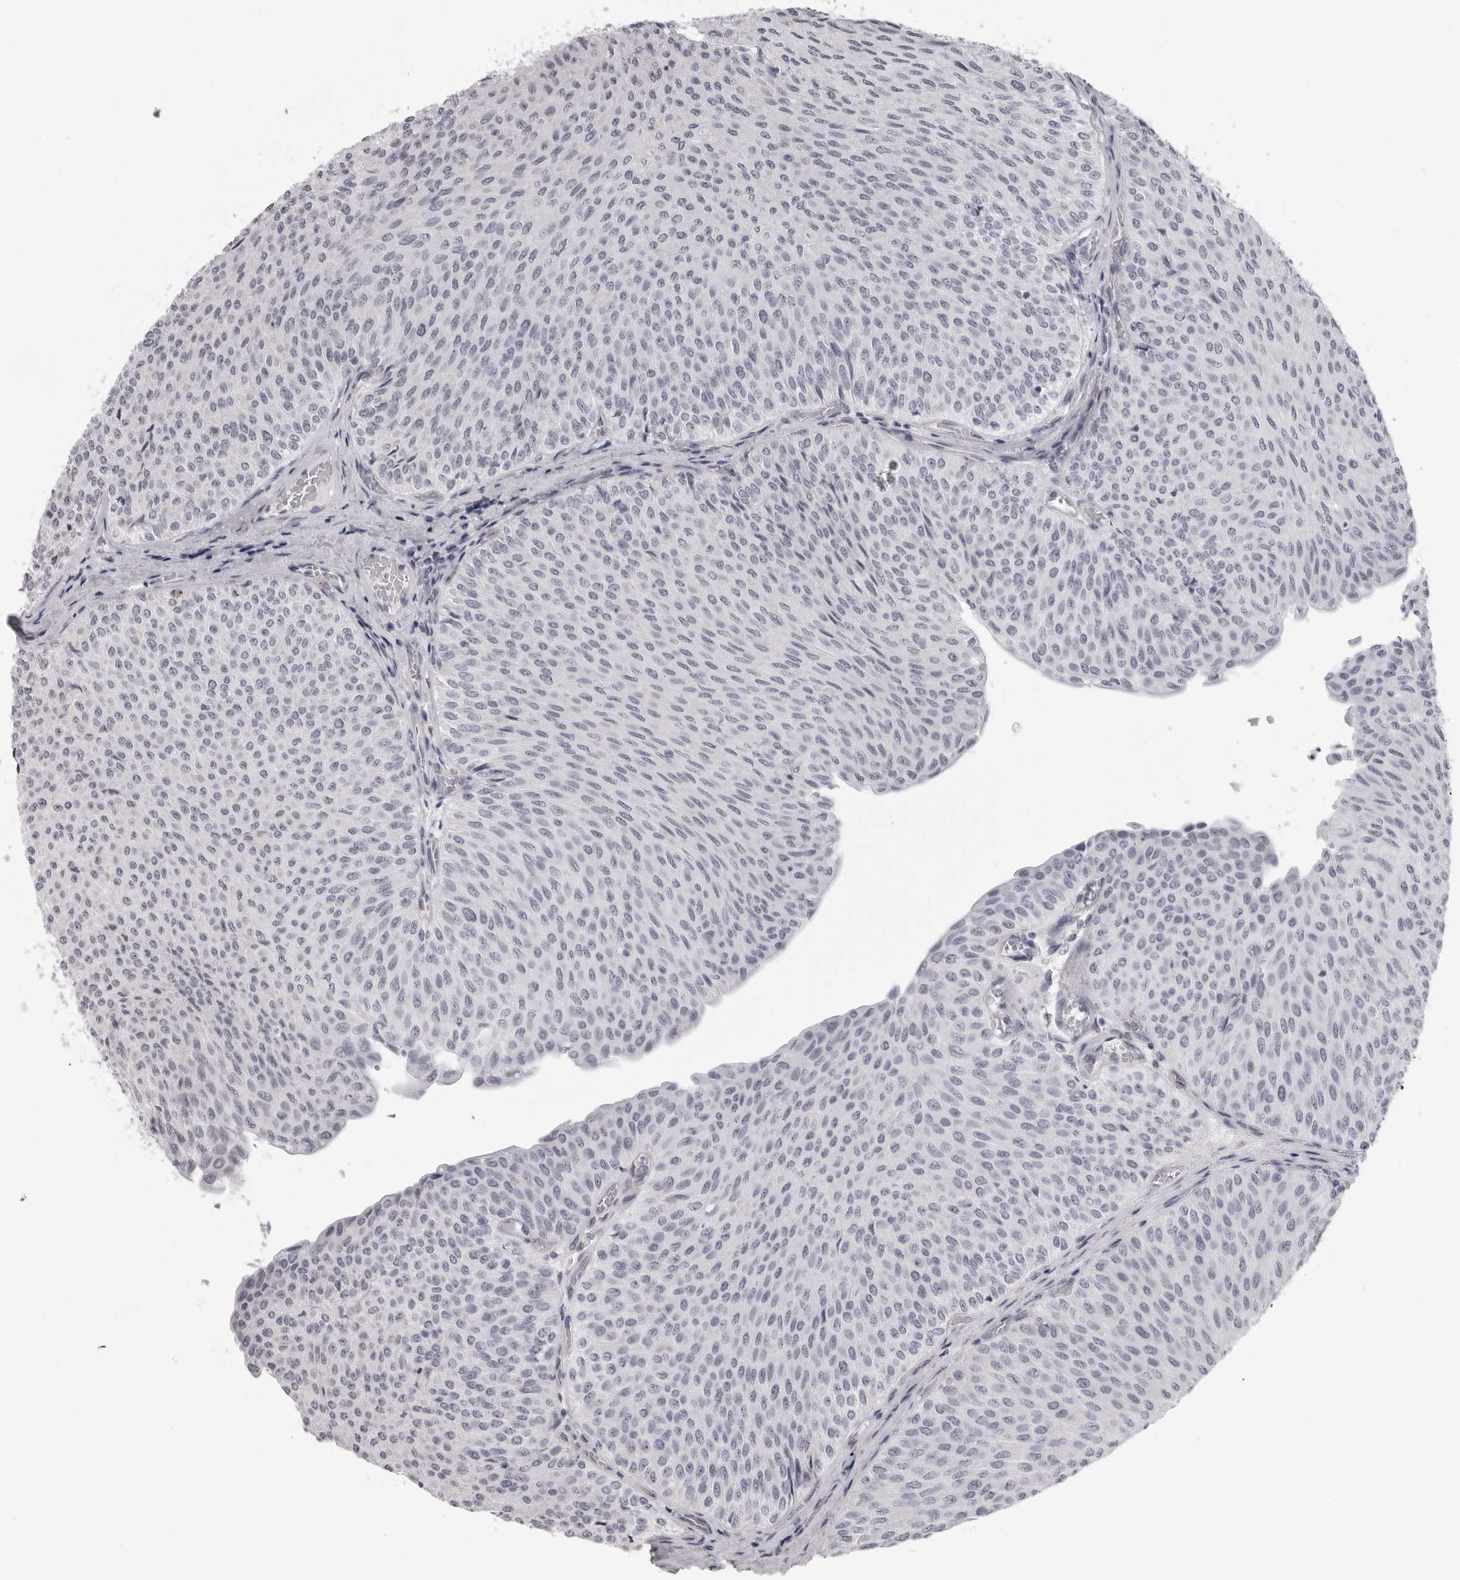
{"staining": {"intensity": "negative", "quantity": "none", "location": "none"}, "tissue": "urothelial cancer", "cell_type": "Tumor cells", "image_type": "cancer", "snomed": [{"axis": "morphology", "description": "Urothelial carcinoma, Low grade"}, {"axis": "topography", "description": "Urinary bladder"}], "caption": "This is an IHC histopathology image of human low-grade urothelial carcinoma. There is no staining in tumor cells.", "gene": "DNALI1", "patient": {"sex": "male", "age": 78}}